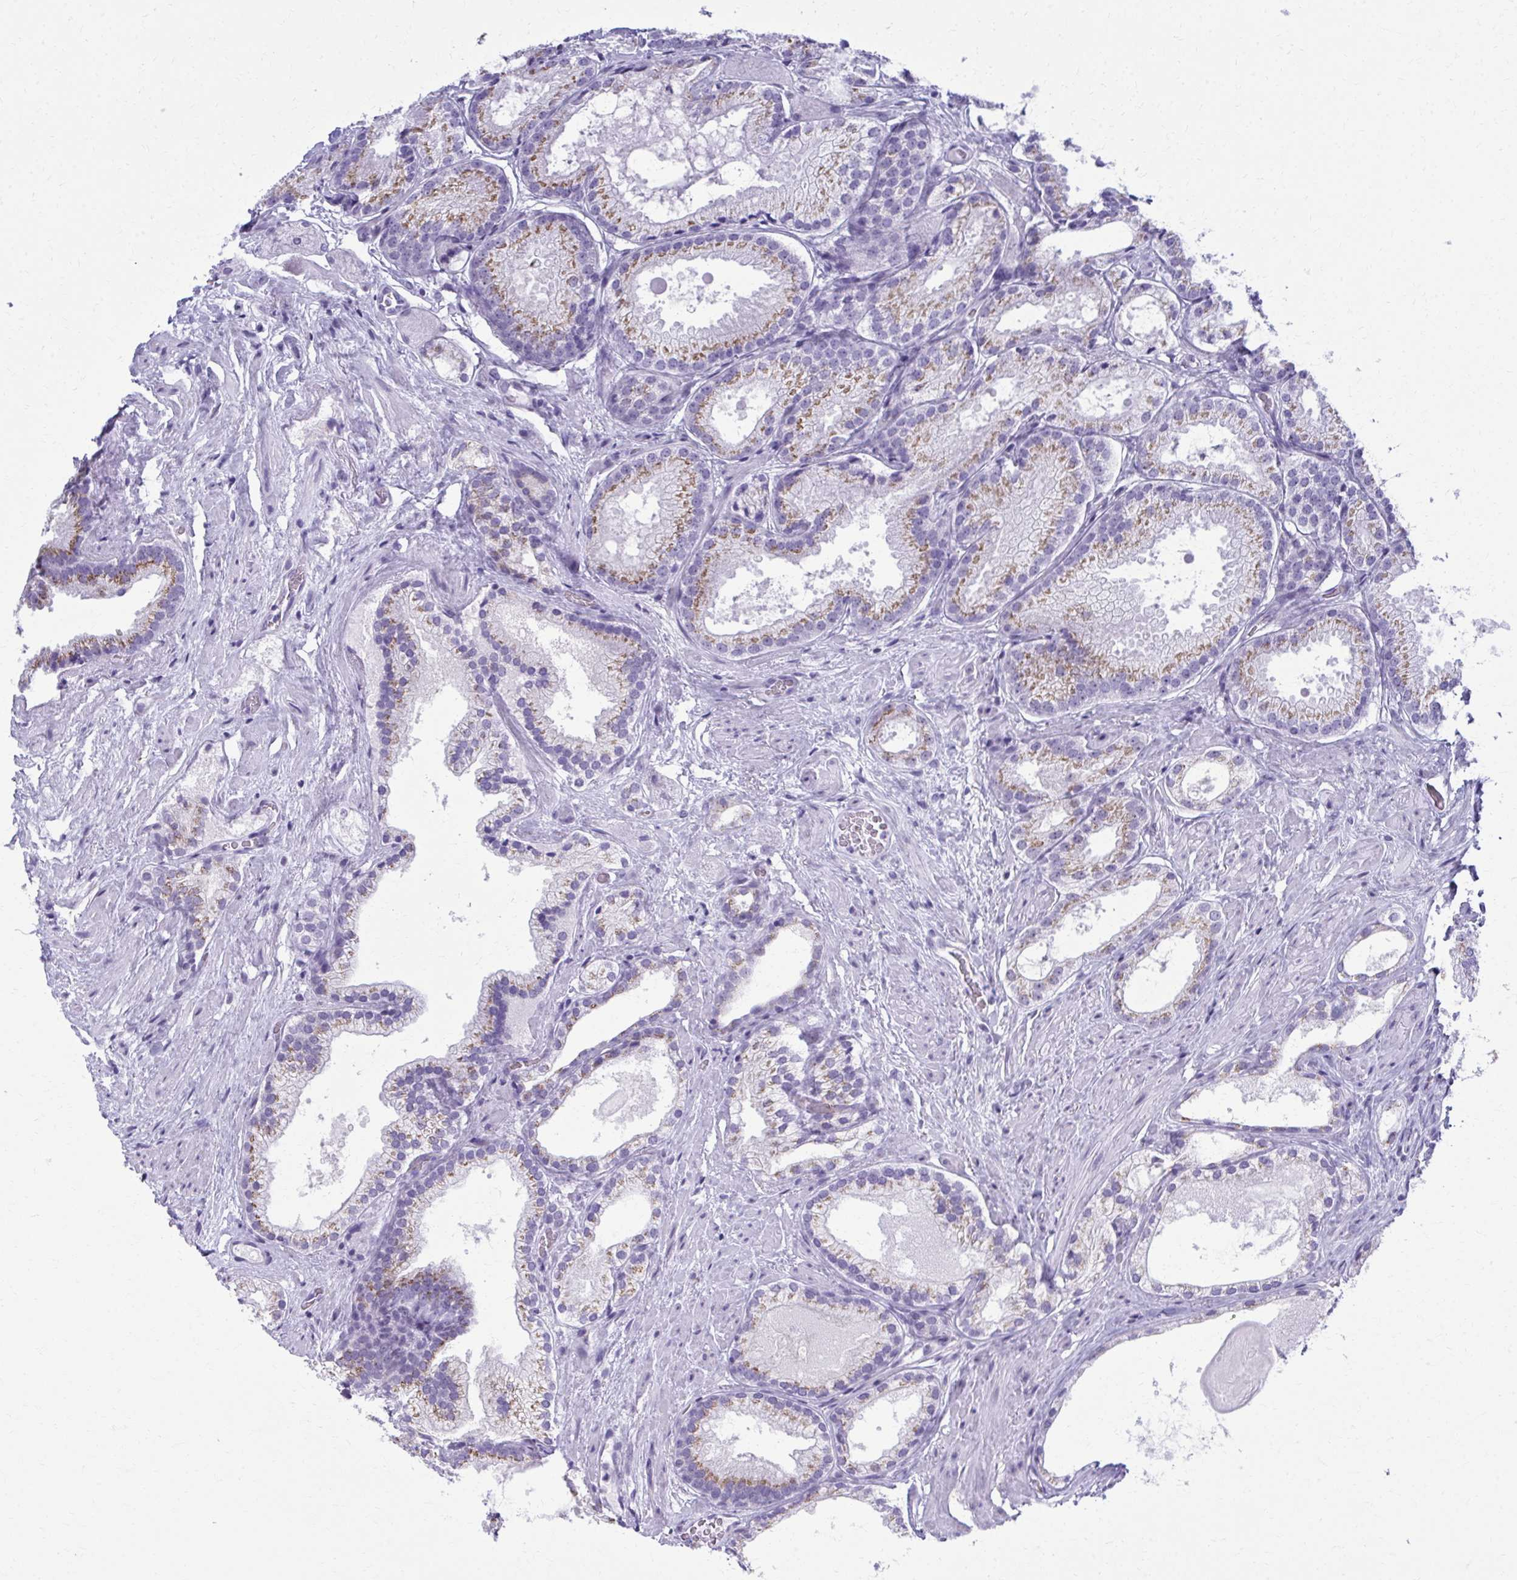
{"staining": {"intensity": "moderate", "quantity": "25%-75%", "location": "cytoplasmic/membranous"}, "tissue": "prostate cancer", "cell_type": "Tumor cells", "image_type": "cancer", "snomed": [{"axis": "morphology", "description": "Adenocarcinoma, High grade"}, {"axis": "topography", "description": "Prostate"}], "caption": "Adenocarcinoma (high-grade) (prostate) stained with a protein marker reveals moderate staining in tumor cells.", "gene": "SCLY", "patient": {"sex": "male", "age": 68}}